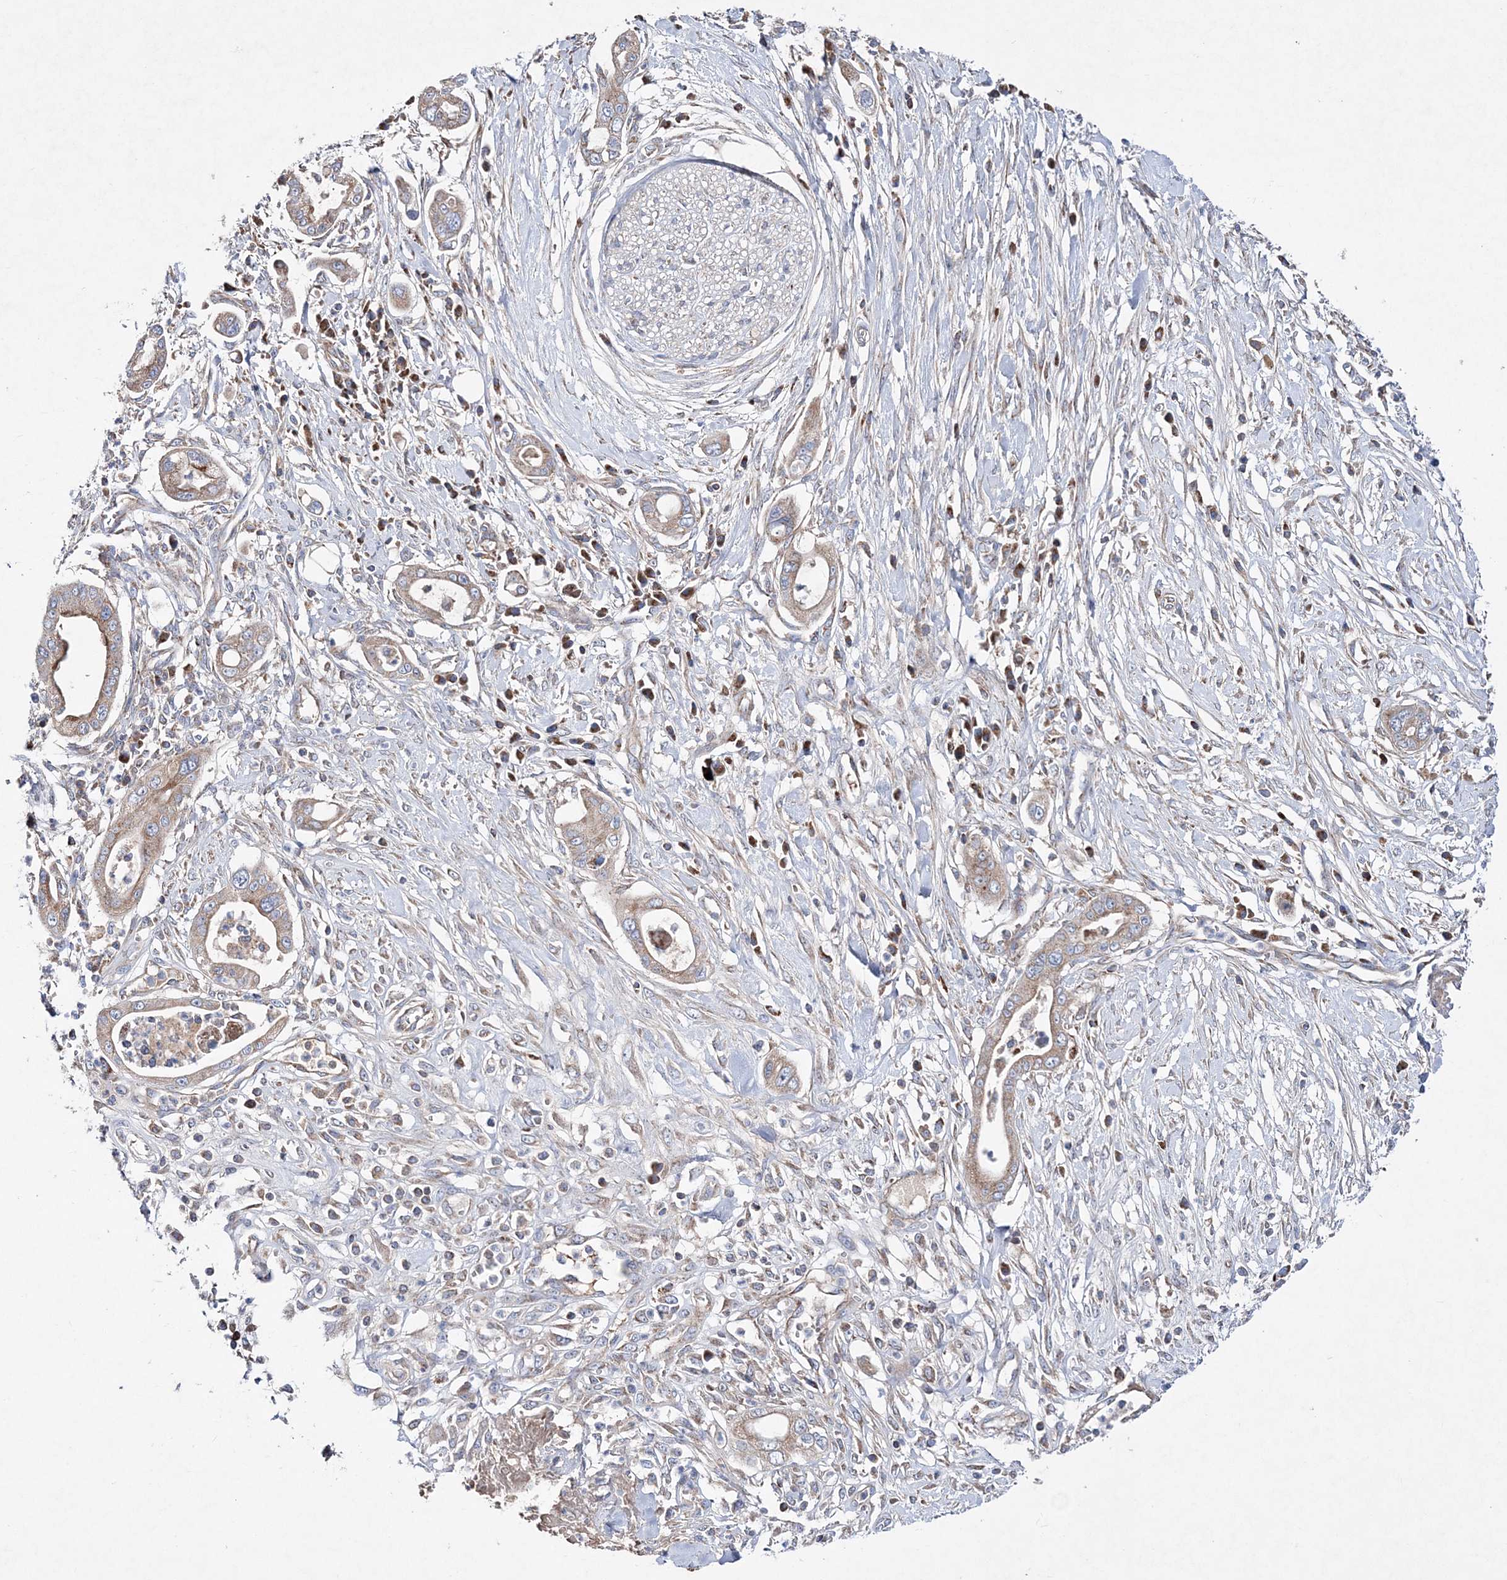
{"staining": {"intensity": "weak", "quantity": "25%-75%", "location": "cytoplasmic/membranous"}, "tissue": "pancreatic cancer", "cell_type": "Tumor cells", "image_type": "cancer", "snomed": [{"axis": "morphology", "description": "Adenocarcinoma, NOS"}, {"axis": "topography", "description": "Pancreas"}], "caption": "Pancreatic adenocarcinoma stained with IHC exhibits weak cytoplasmic/membranous positivity in approximately 25%-75% of tumor cells. Ihc stains the protein in brown and the nuclei are stained blue.", "gene": "NGLY1", "patient": {"sex": "male", "age": 68}}